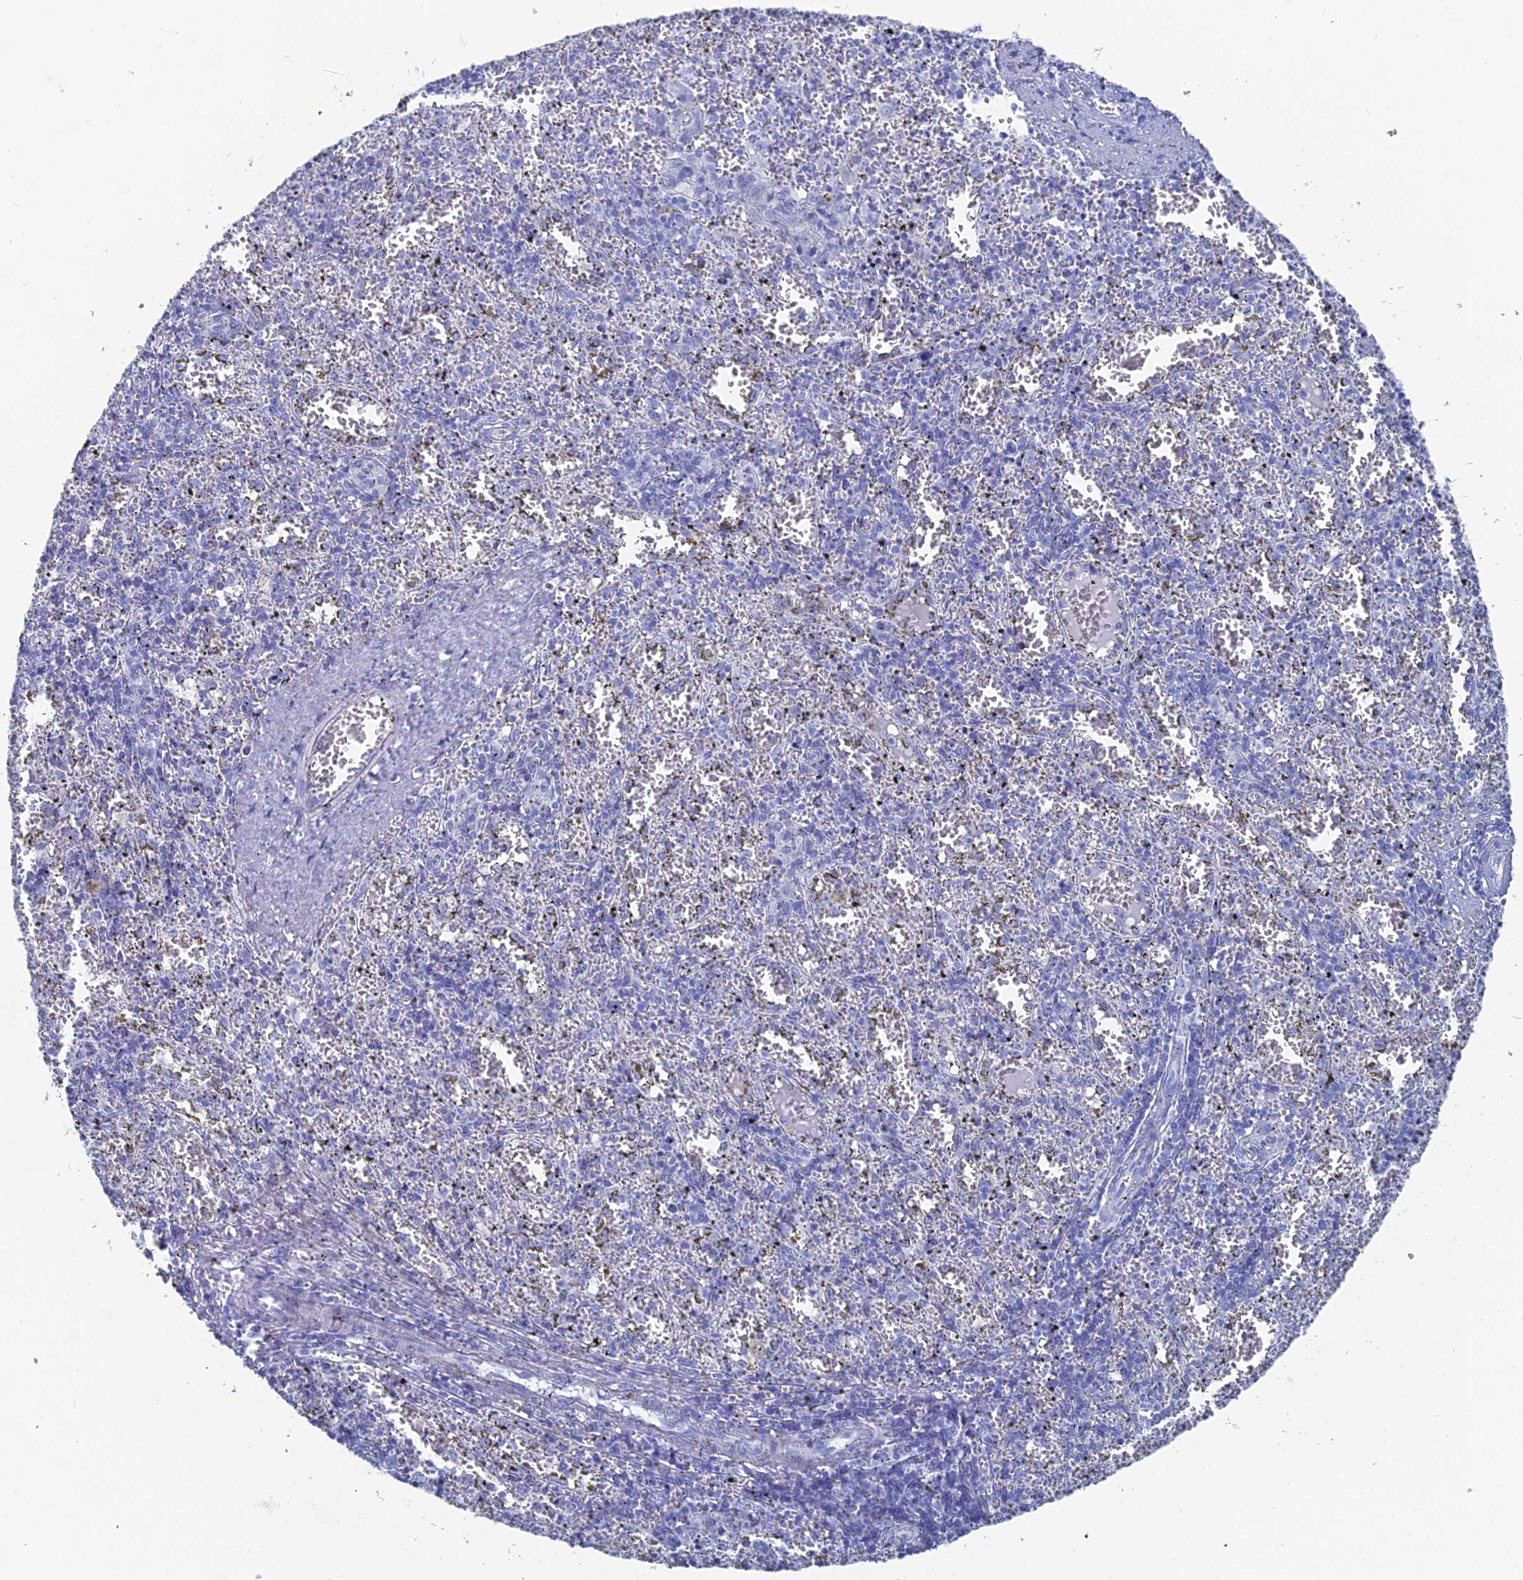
{"staining": {"intensity": "negative", "quantity": "none", "location": "none"}, "tissue": "spleen", "cell_type": "Cells in red pulp", "image_type": "normal", "snomed": [{"axis": "morphology", "description": "Normal tissue, NOS"}, {"axis": "topography", "description": "Spleen"}], "caption": "A high-resolution image shows IHC staining of benign spleen, which exhibits no significant staining in cells in red pulp.", "gene": "ENPP3", "patient": {"sex": "male", "age": 11}}